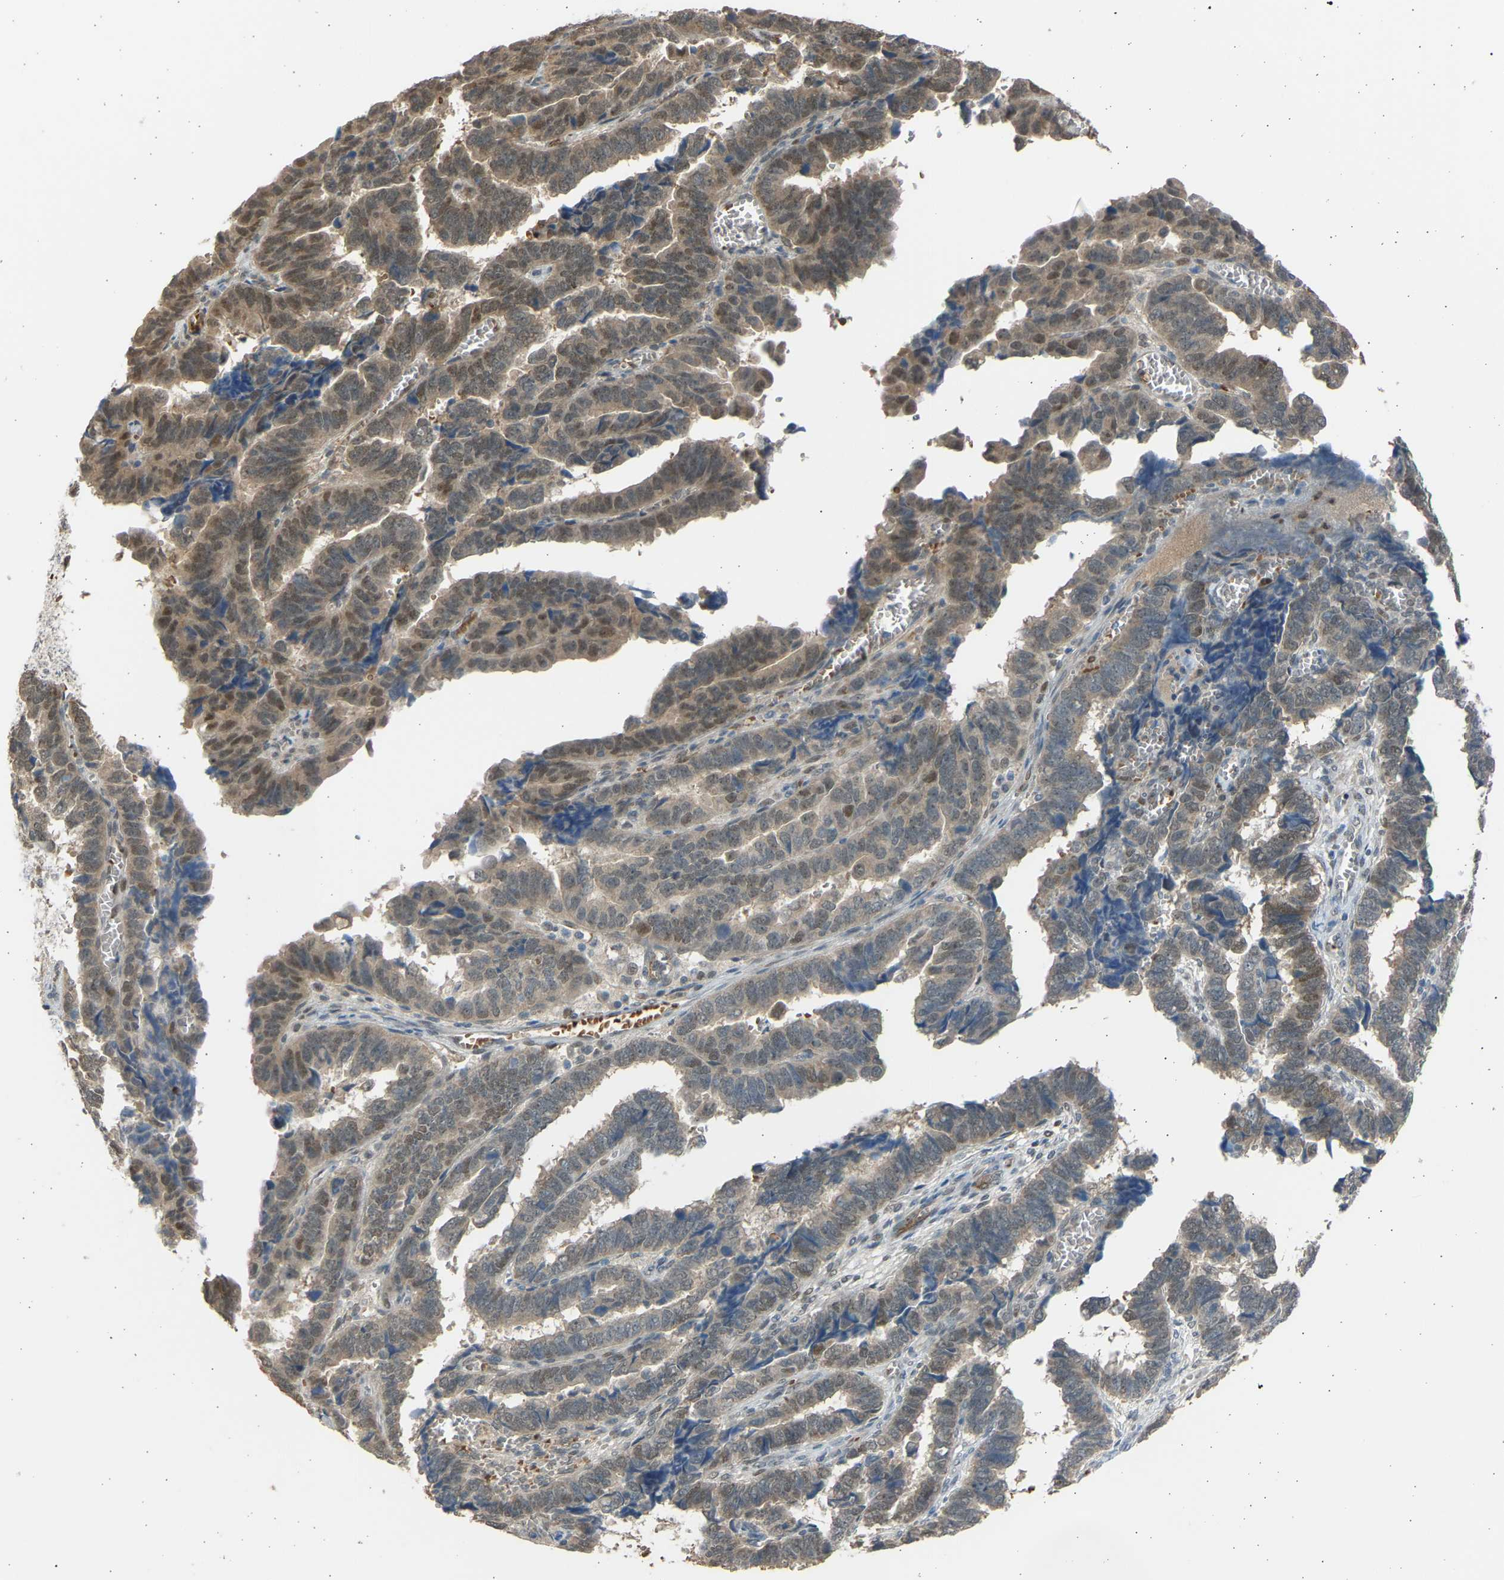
{"staining": {"intensity": "weak", "quantity": ">75%", "location": "nuclear"}, "tissue": "endometrial cancer", "cell_type": "Tumor cells", "image_type": "cancer", "snomed": [{"axis": "morphology", "description": "Adenocarcinoma, NOS"}, {"axis": "topography", "description": "Endometrium"}], "caption": "Adenocarcinoma (endometrial) stained for a protein displays weak nuclear positivity in tumor cells. (DAB (3,3'-diaminobenzidine) = brown stain, brightfield microscopy at high magnification).", "gene": "BIRC2", "patient": {"sex": "female", "age": 75}}